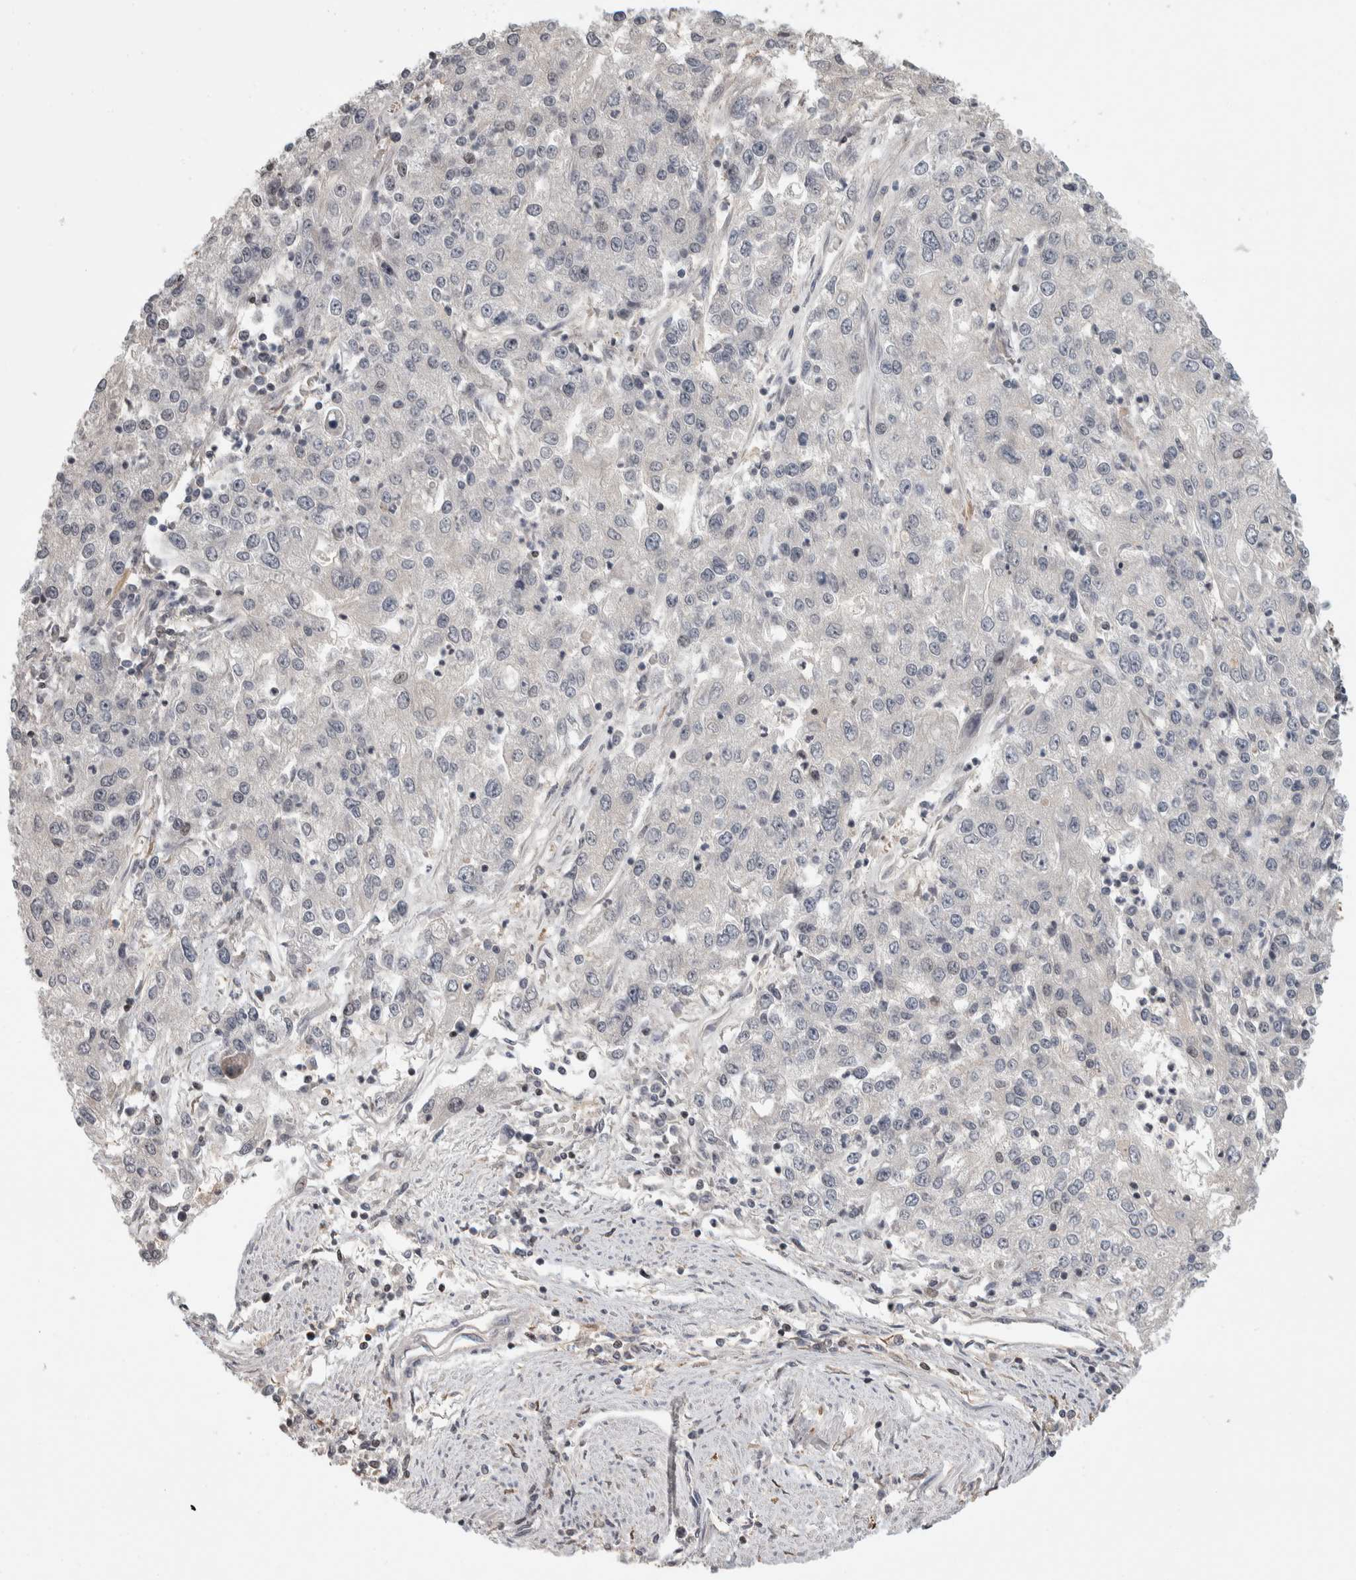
{"staining": {"intensity": "negative", "quantity": "none", "location": "none"}, "tissue": "endometrial cancer", "cell_type": "Tumor cells", "image_type": "cancer", "snomed": [{"axis": "morphology", "description": "Adenocarcinoma, NOS"}, {"axis": "topography", "description": "Endometrium"}], "caption": "High magnification brightfield microscopy of adenocarcinoma (endometrial) stained with DAB (3,3'-diaminobenzidine) (brown) and counterstained with hematoxylin (blue): tumor cells show no significant expression.", "gene": "ZSCAN21", "patient": {"sex": "female", "age": 49}}